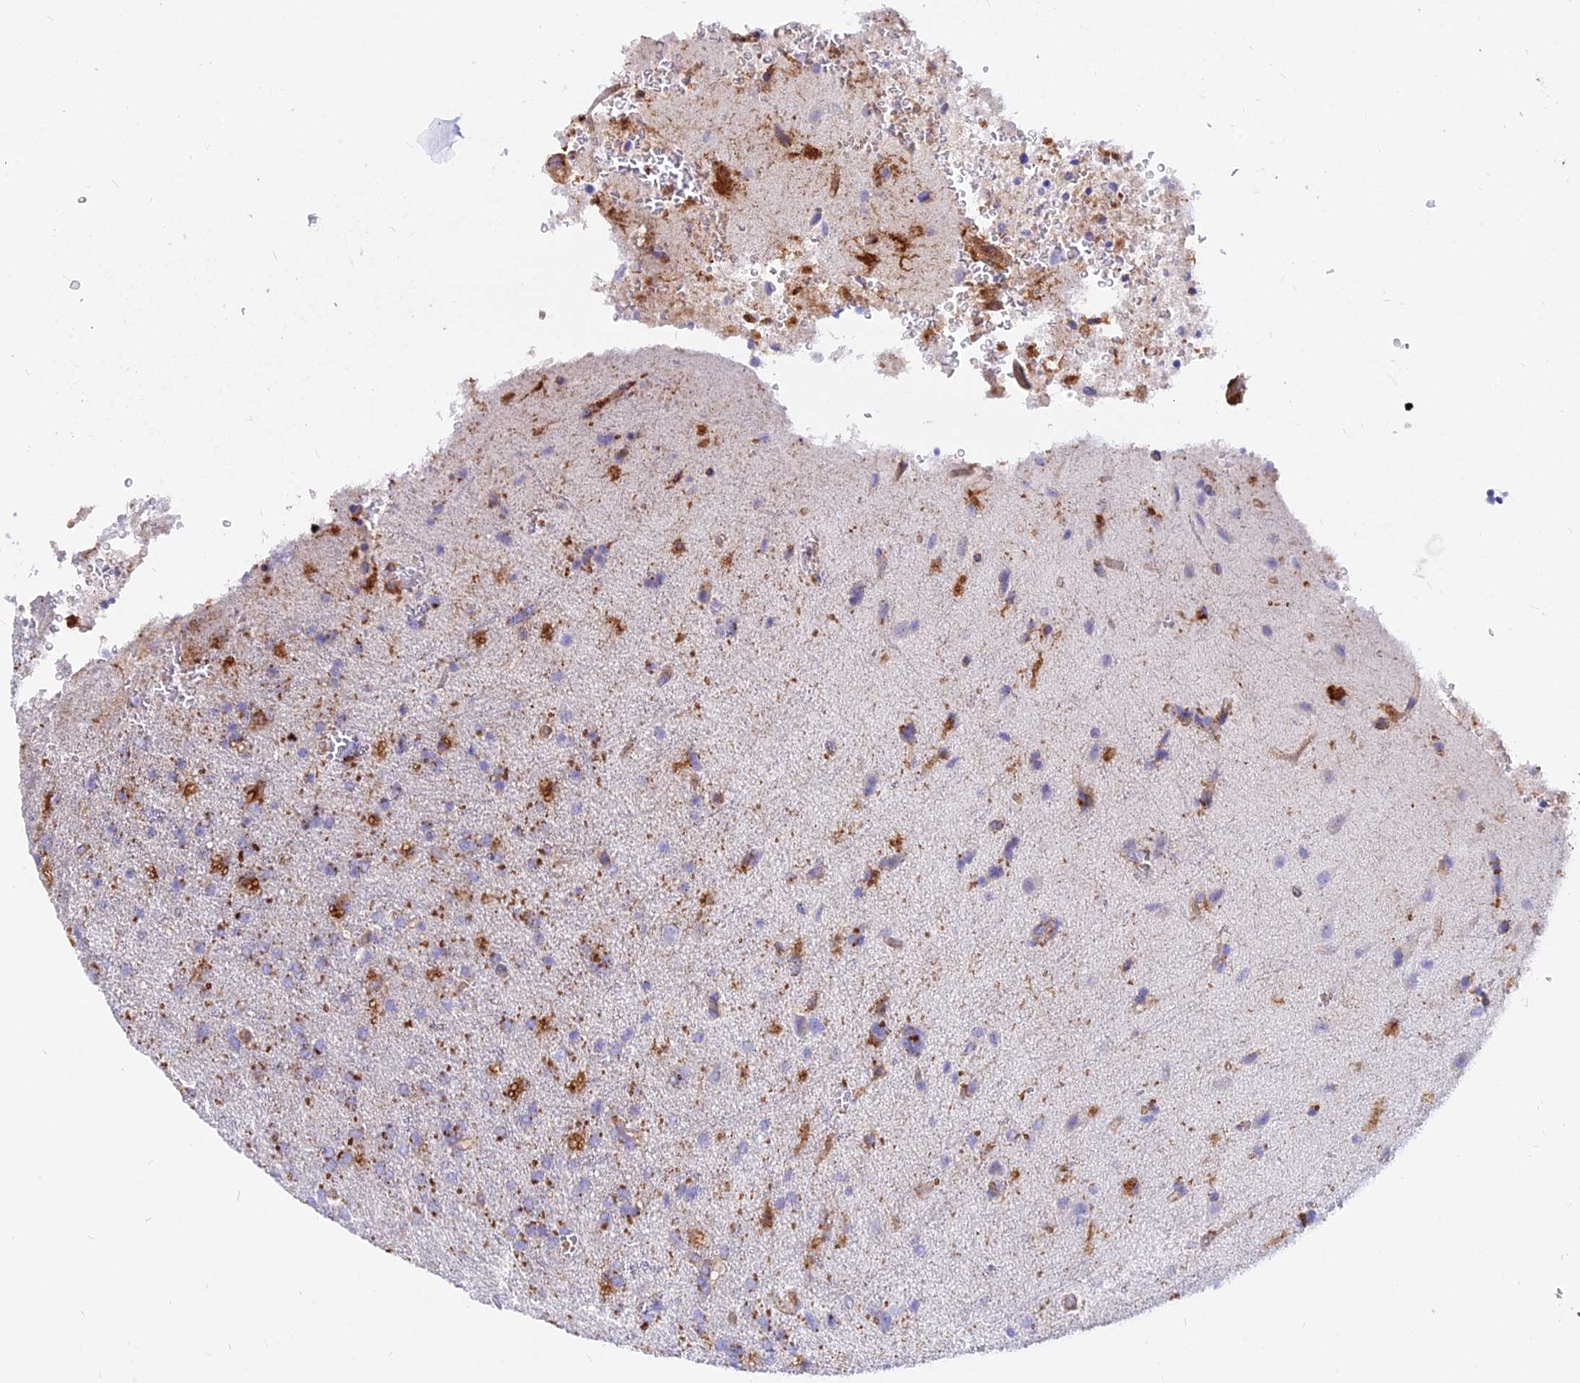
{"staining": {"intensity": "moderate", "quantity": "<25%", "location": "cytoplasmic/membranous"}, "tissue": "glioma", "cell_type": "Tumor cells", "image_type": "cancer", "snomed": [{"axis": "morphology", "description": "Glioma, malignant, High grade"}, {"axis": "topography", "description": "Brain"}], "caption": "Immunohistochemical staining of human glioma reveals low levels of moderate cytoplasmic/membranous protein positivity in approximately <25% of tumor cells.", "gene": "AGTRAP", "patient": {"sex": "female", "age": 74}}